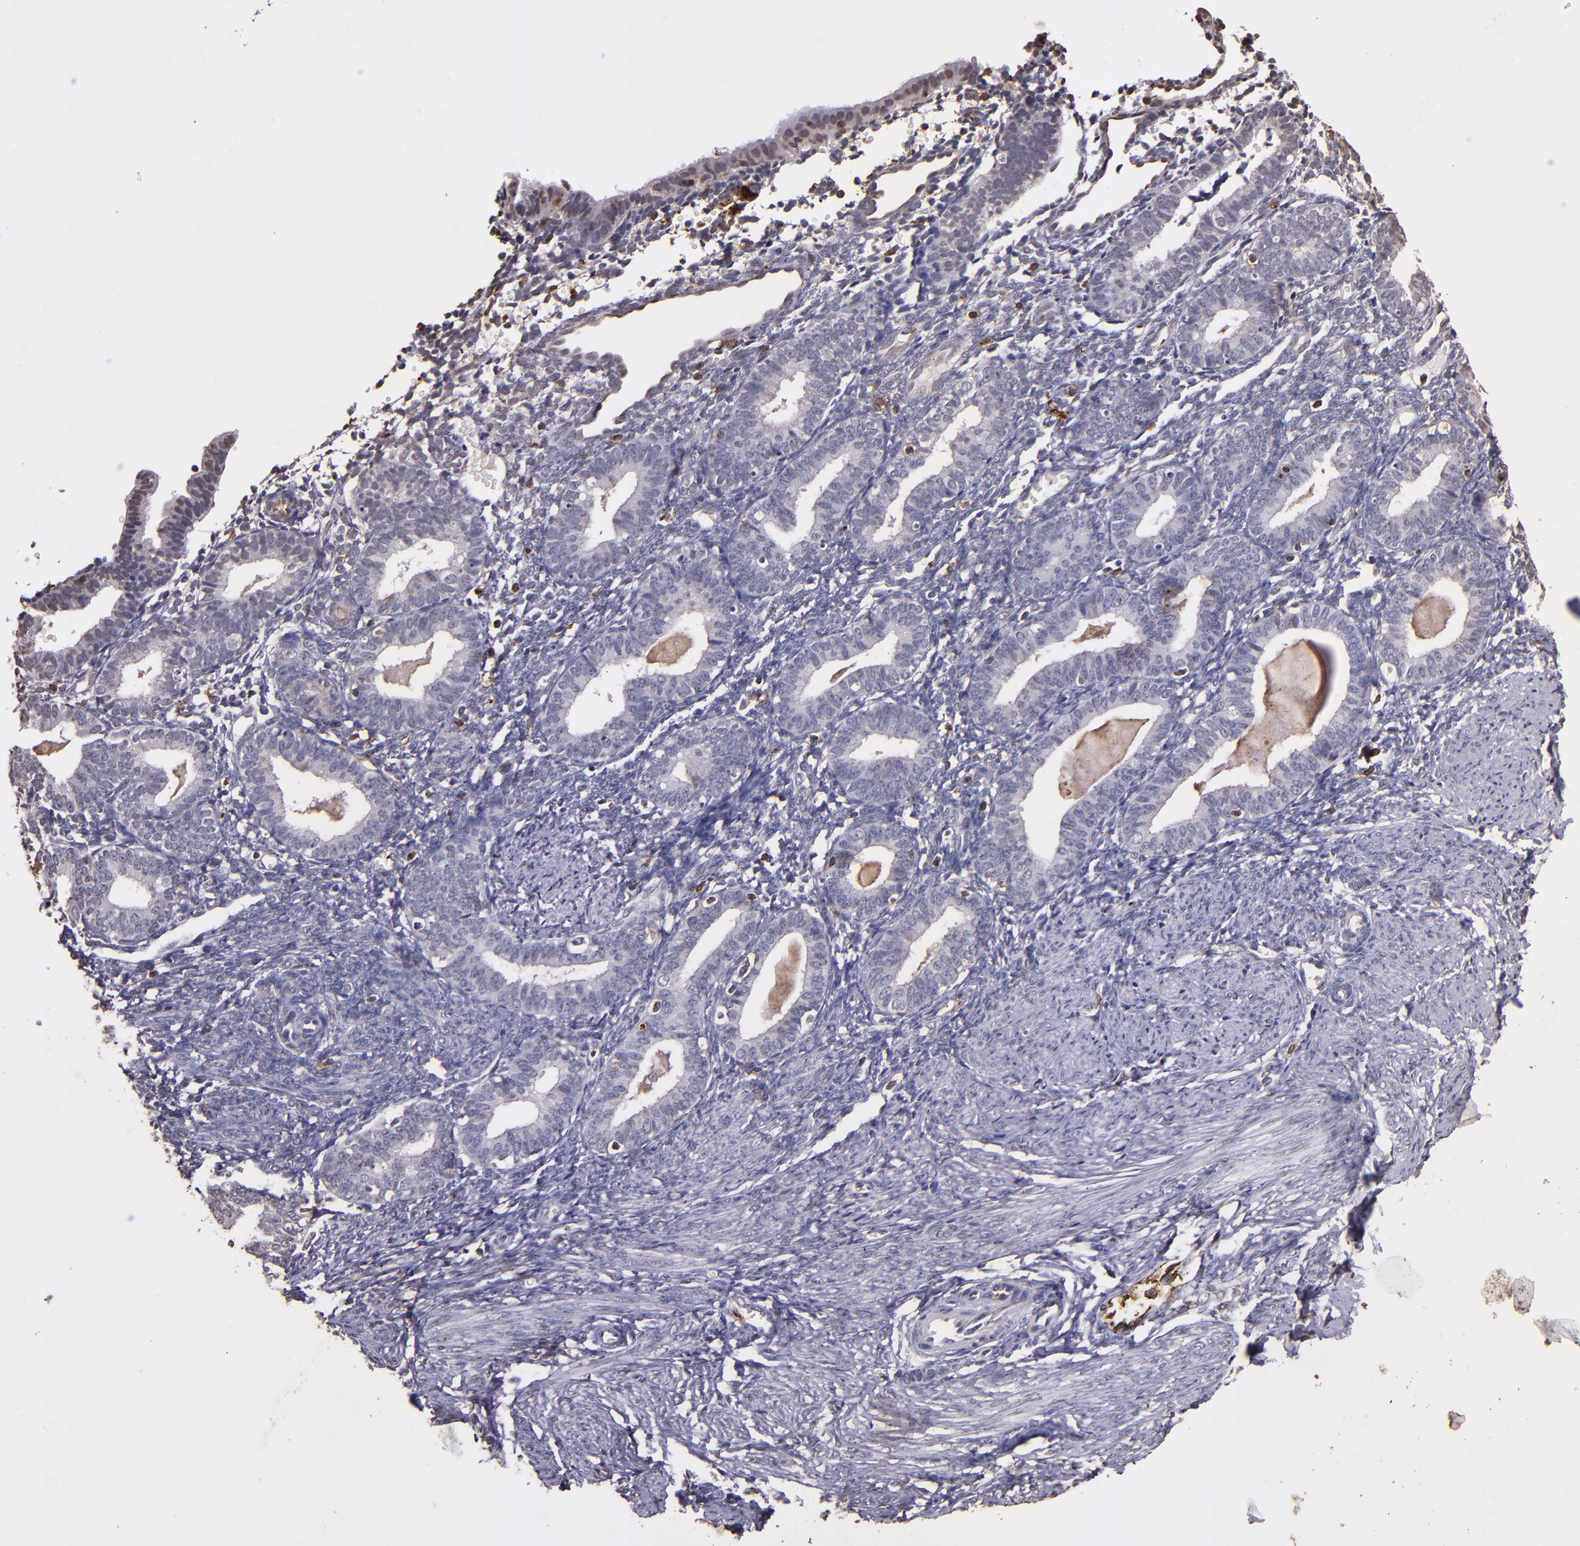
{"staining": {"intensity": "weak", "quantity": "<25%", "location": "cytoplasmic/membranous"}, "tissue": "endometrium", "cell_type": "Cells in endometrial stroma", "image_type": "normal", "snomed": [{"axis": "morphology", "description": "Normal tissue, NOS"}, {"axis": "topography", "description": "Endometrium"}], "caption": "DAB (3,3'-diaminobenzidine) immunohistochemical staining of normal human endometrium reveals no significant positivity in cells in endometrial stroma. (DAB IHC, high magnification).", "gene": "SLC2A3", "patient": {"sex": "female", "age": 61}}